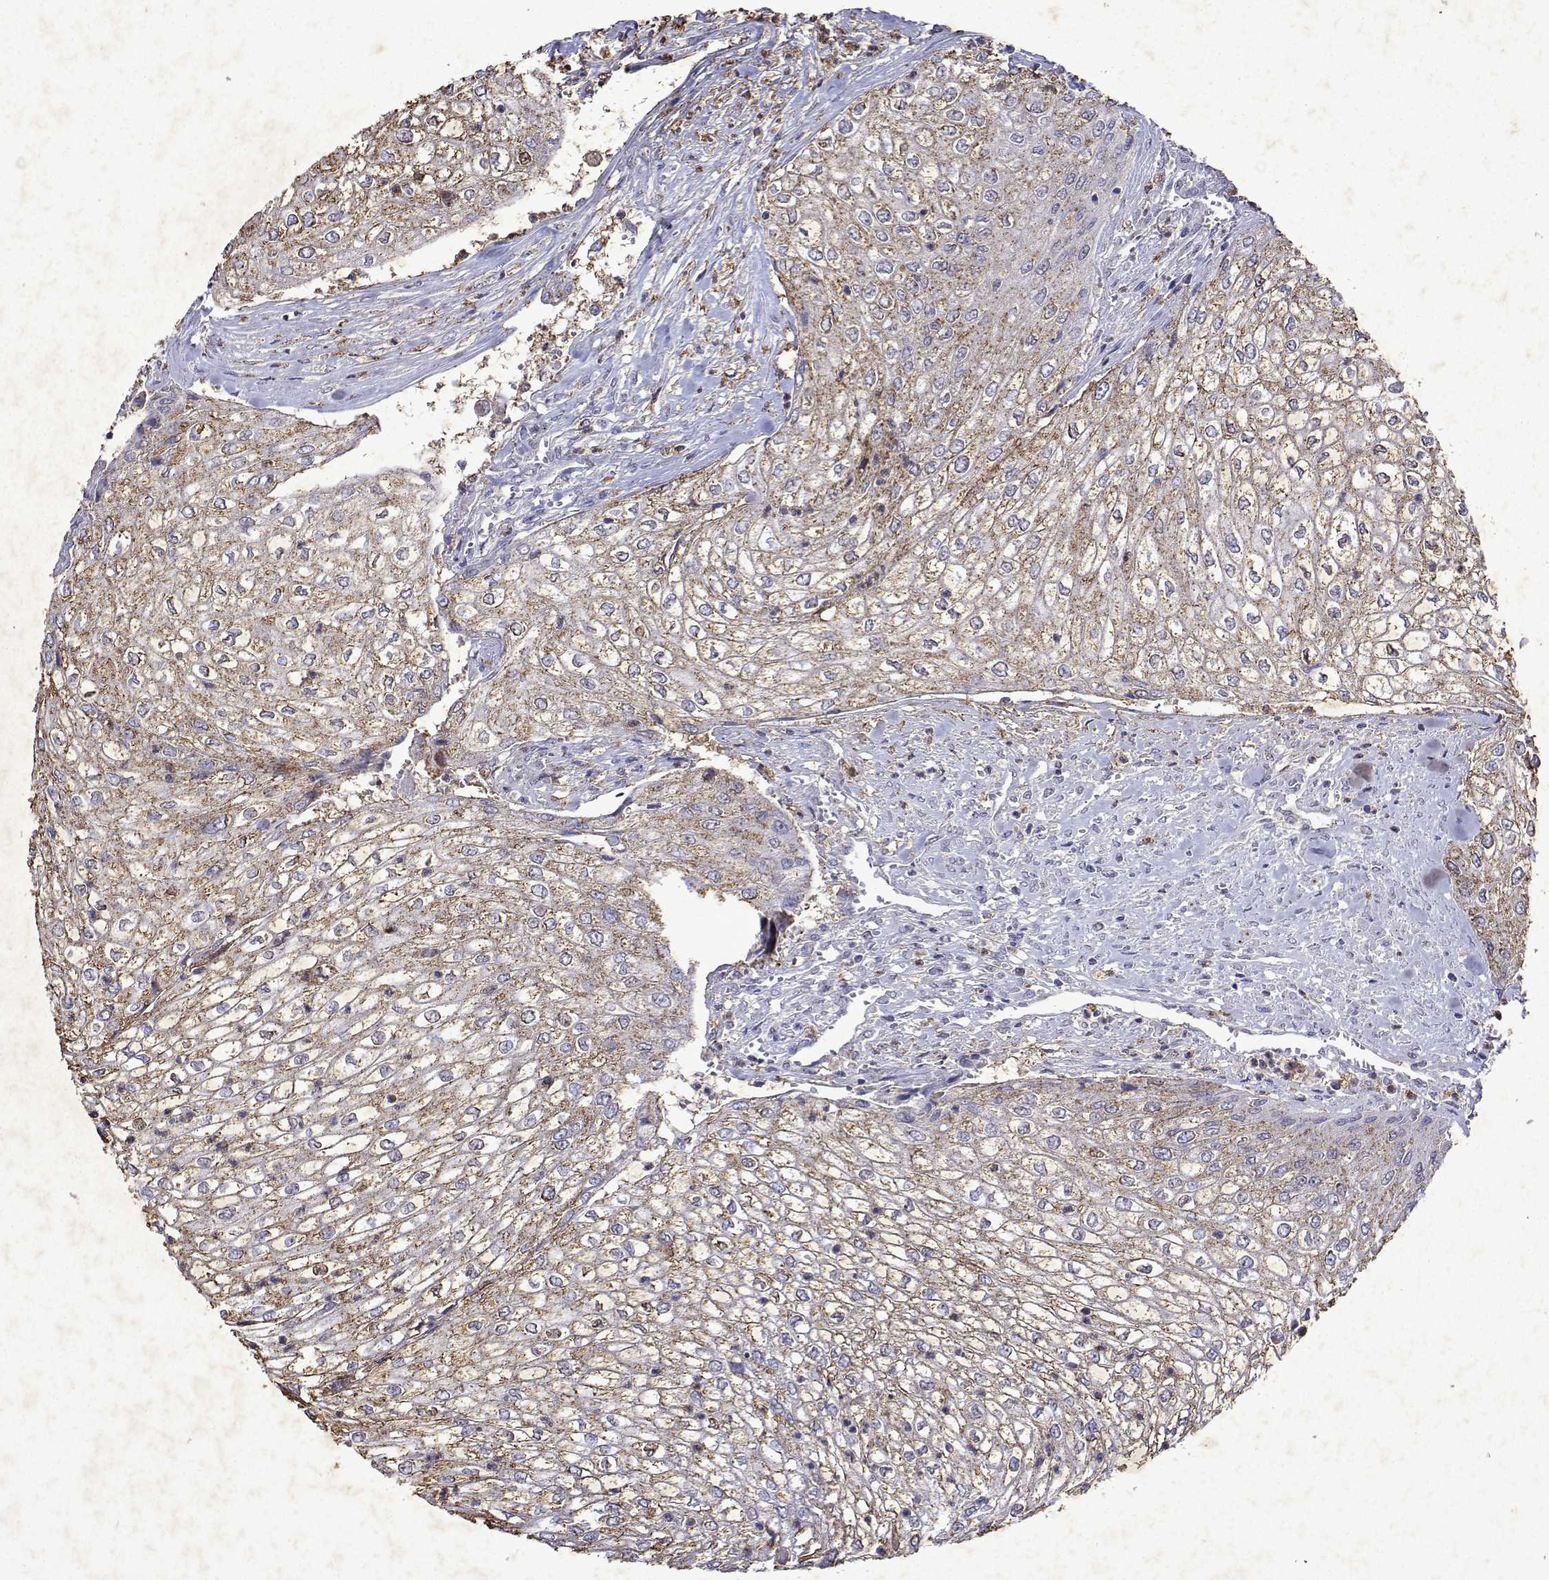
{"staining": {"intensity": "moderate", "quantity": ">75%", "location": "cytoplasmic/membranous"}, "tissue": "urothelial cancer", "cell_type": "Tumor cells", "image_type": "cancer", "snomed": [{"axis": "morphology", "description": "Urothelial carcinoma, High grade"}, {"axis": "topography", "description": "Urinary bladder"}], "caption": "Moderate cytoplasmic/membranous staining is present in approximately >75% of tumor cells in urothelial carcinoma (high-grade).", "gene": "DUSP28", "patient": {"sex": "male", "age": 62}}